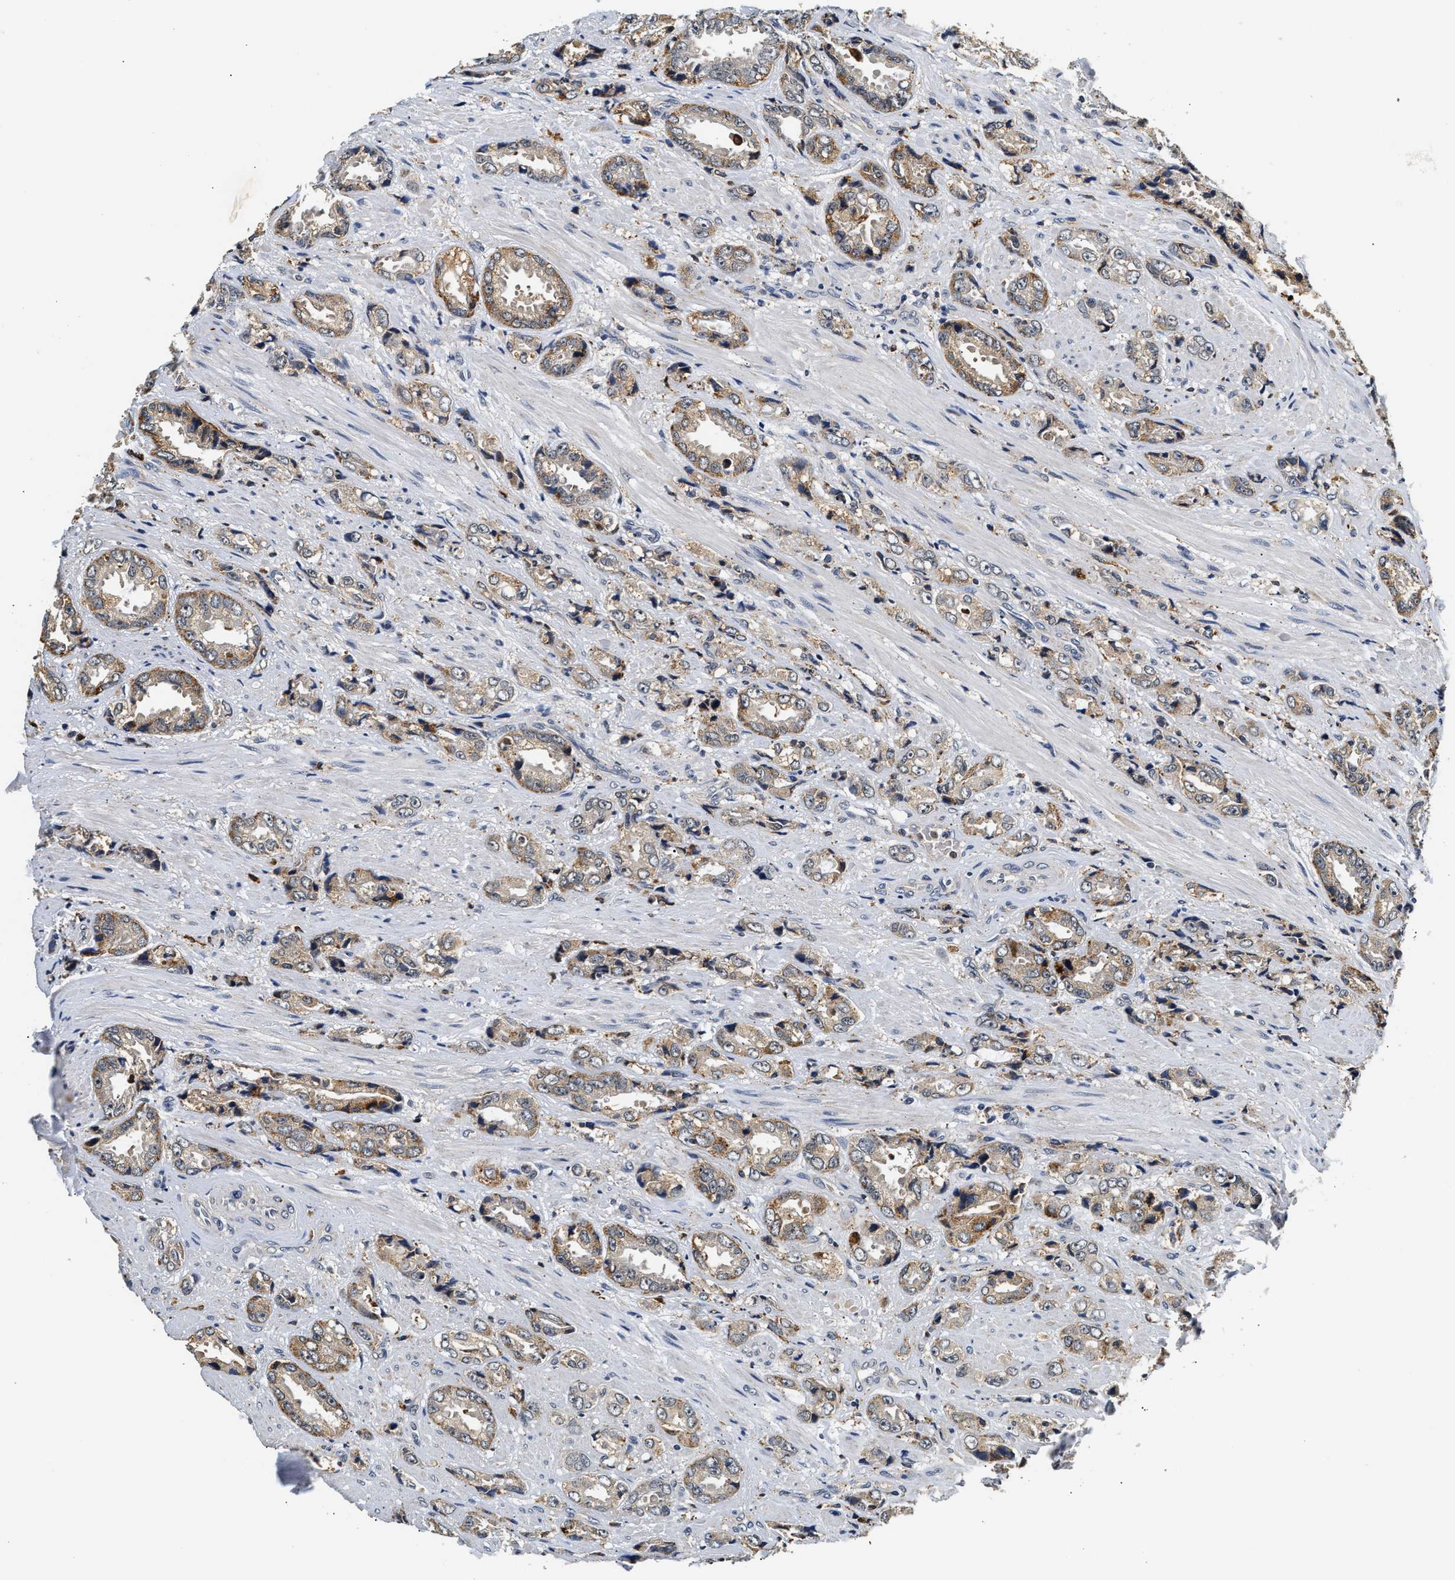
{"staining": {"intensity": "weak", "quantity": "25%-75%", "location": "cytoplasmic/membranous"}, "tissue": "prostate cancer", "cell_type": "Tumor cells", "image_type": "cancer", "snomed": [{"axis": "morphology", "description": "Adenocarcinoma, High grade"}, {"axis": "topography", "description": "Prostate"}], "caption": "A brown stain shows weak cytoplasmic/membranous positivity of a protein in prostate cancer (high-grade adenocarcinoma) tumor cells.", "gene": "SMU1", "patient": {"sex": "male", "age": 61}}